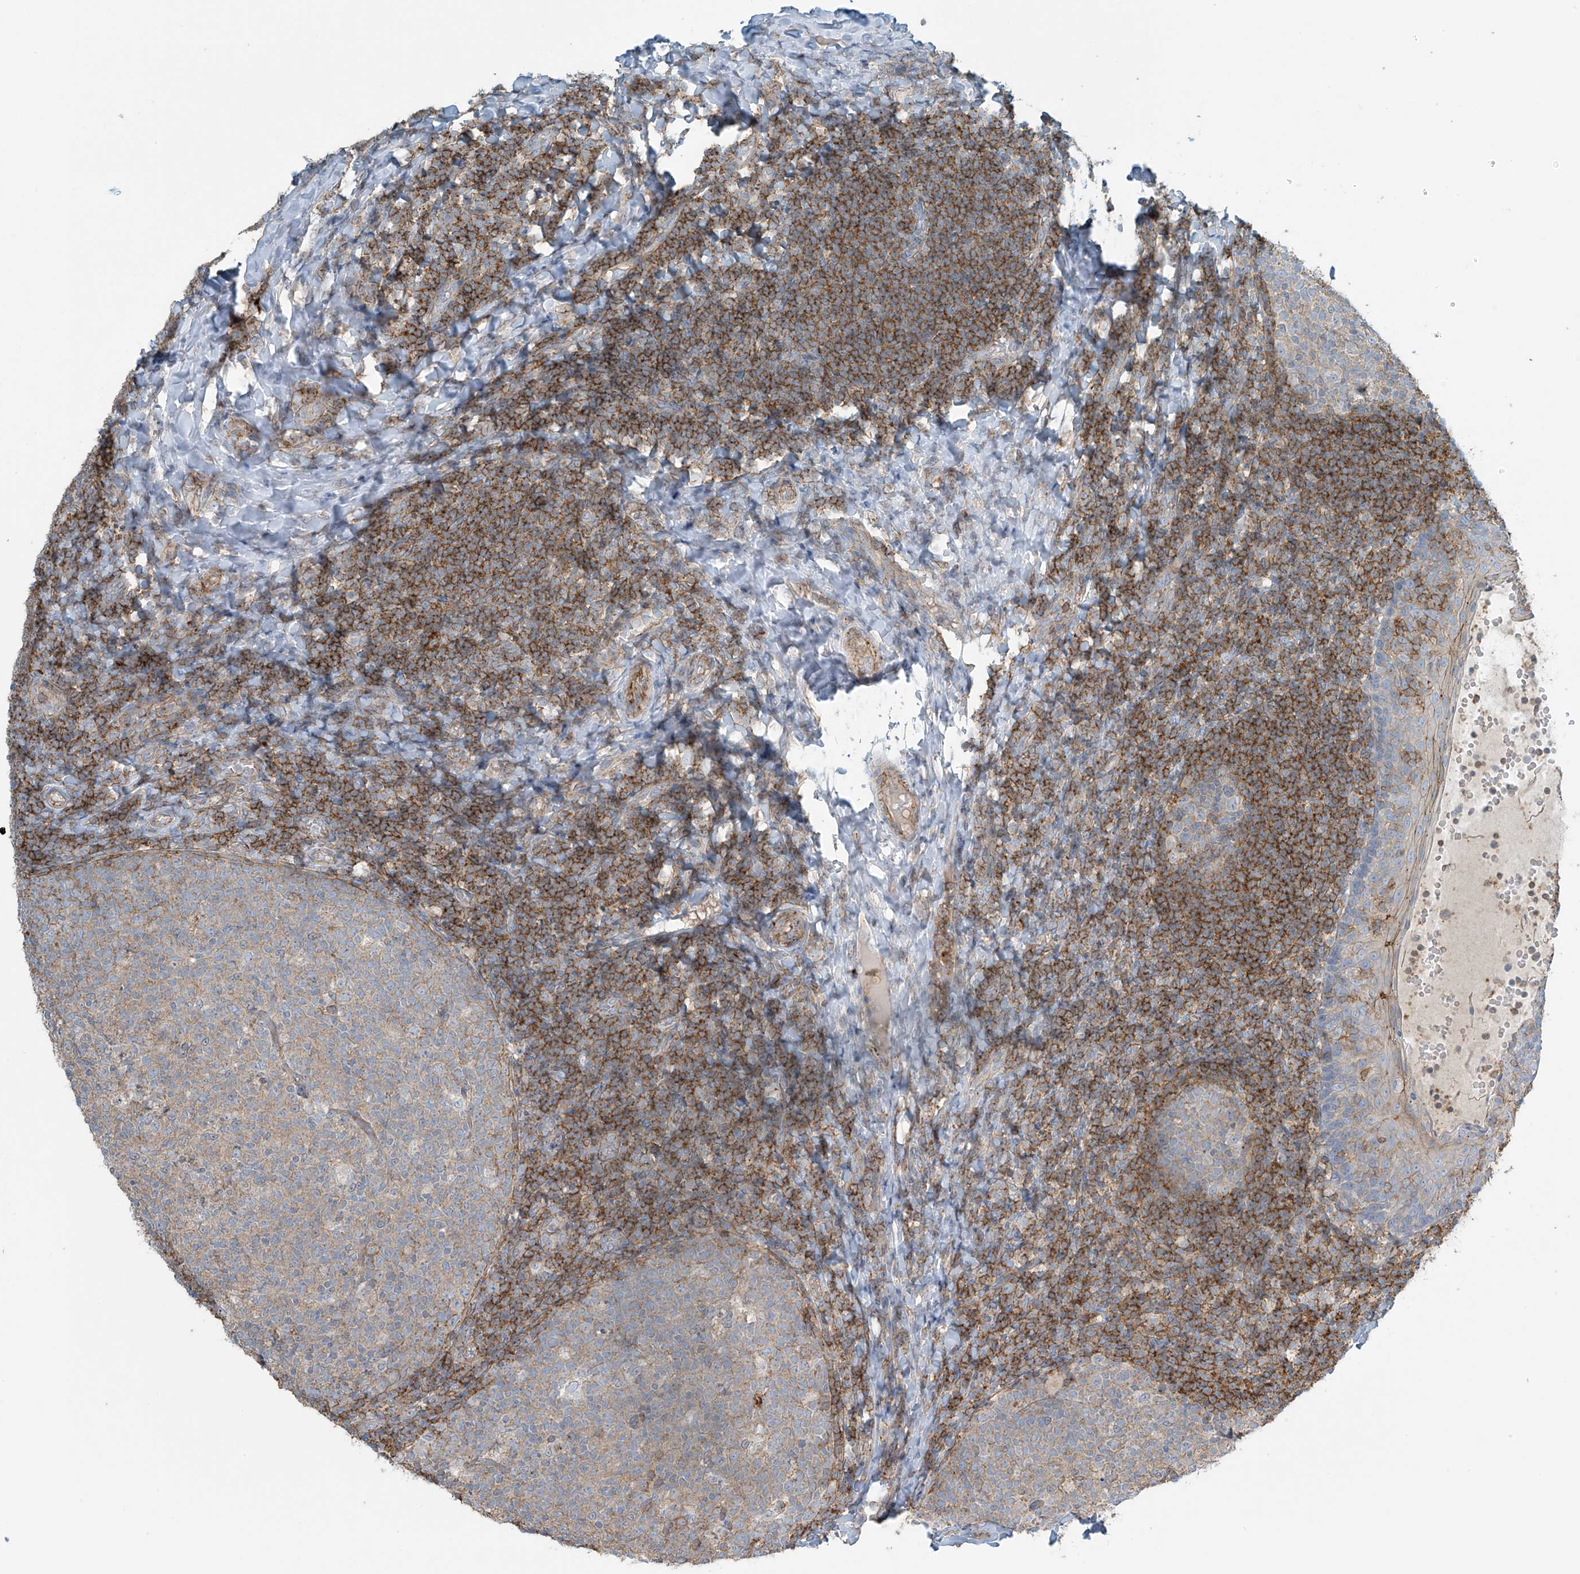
{"staining": {"intensity": "negative", "quantity": "none", "location": "none"}, "tissue": "tonsil", "cell_type": "Germinal center cells", "image_type": "normal", "snomed": [{"axis": "morphology", "description": "Normal tissue, NOS"}, {"axis": "topography", "description": "Tonsil"}], "caption": "The micrograph exhibits no staining of germinal center cells in unremarkable tonsil. (Brightfield microscopy of DAB immunohistochemistry (IHC) at high magnification).", "gene": "SLC9A2", "patient": {"sex": "female", "age": 19}}